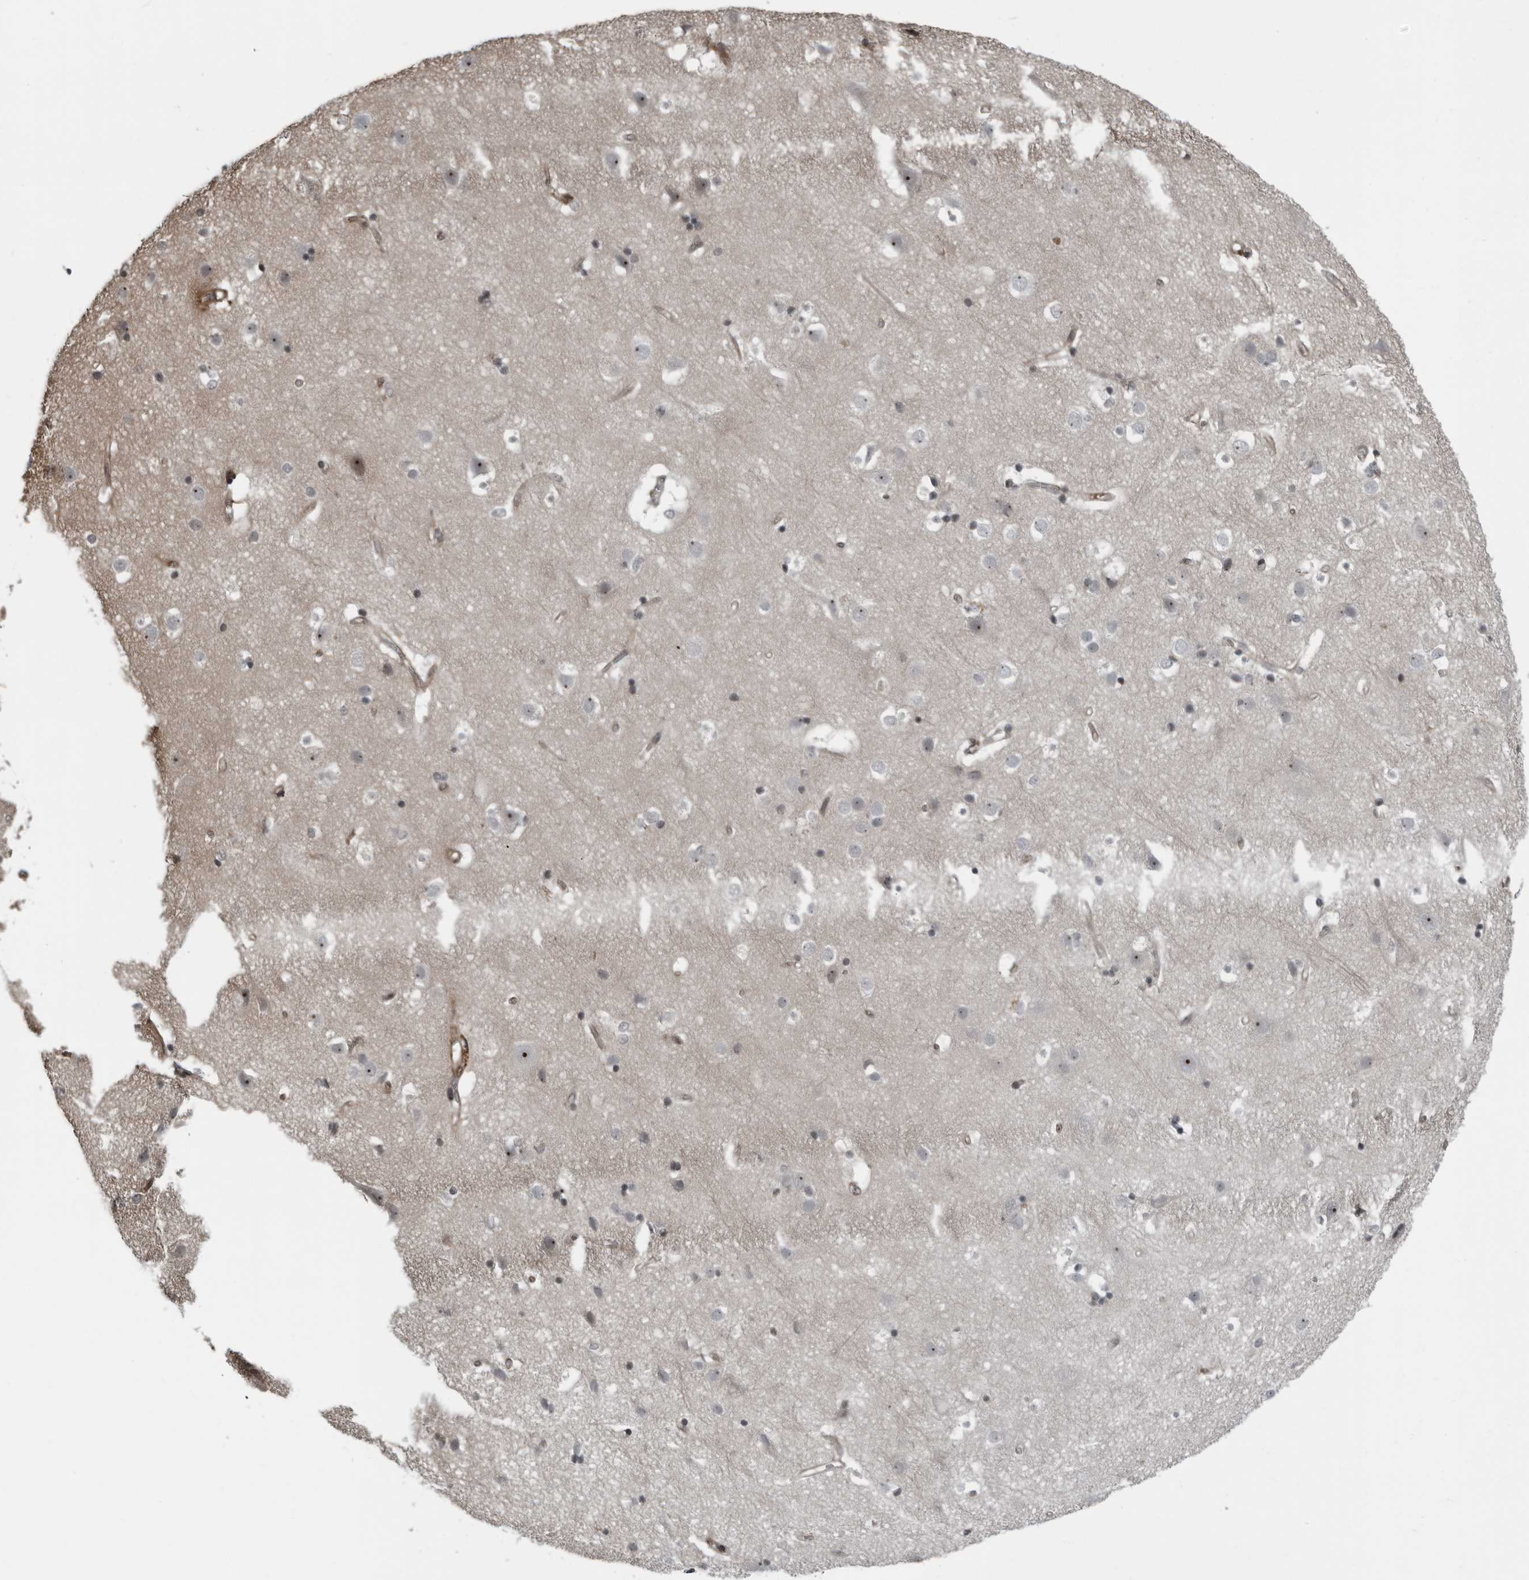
{"staining": {"intensity": "moderate", "quantity": ">75%", "location": "cytoplasmic/membranous"}, "tissue": "cerebral cortex", "cell_type": "Endothelial cells", "image_type": "normal", "snomed": [{"axis": "morphology", "description": "Normal tissue, NOS"}, {"axis": "topography", "description": "Cerebral cortex"}], "caption": "Immunohistochemical staining of benign human cerebral cortex exhibits moderate cytoplasmic/membranous protein positivity in about >75% of endothelial cells.", "gene": "FAM102B", "patient": {"sex": "male", "age": 54}}